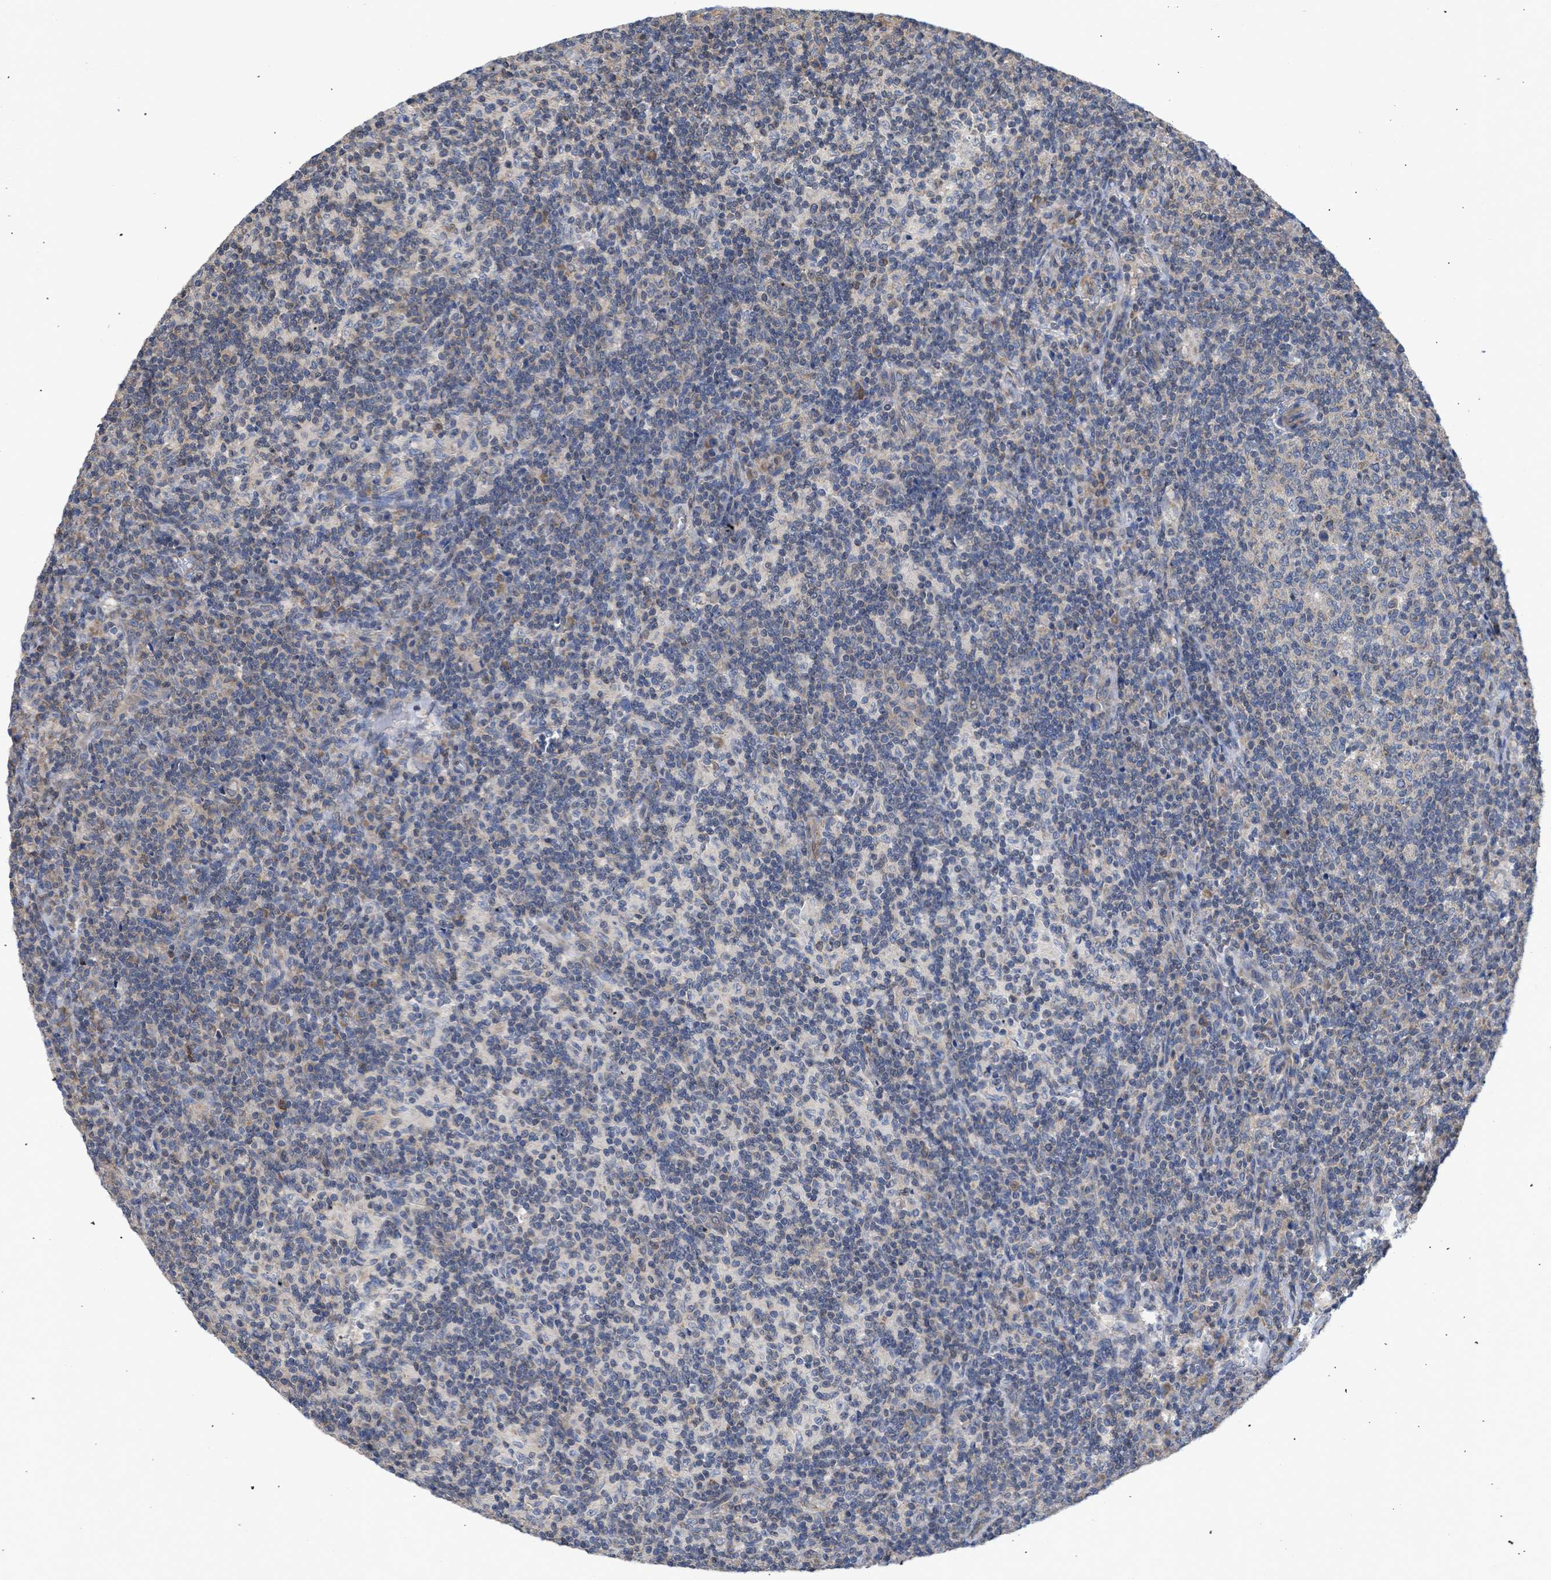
{"staining": {"intensity": "negative", "quantity": "none", "location": "none"}, "tissue": "lymph node", "cell_type": "Germinal center cells", "image_type": "normal", "snomed": [{"axis": "morphology", "description": "Normal tissue, NOS"}, {"axis": "morphology", "description": "Inflammation, NOS"}, {"axis": "topography", "description": "Lymph node"}], "caption": "Germinal center cells are negative for protein expression in benign human lymph node. (DAB immunohistochemistry with hematoxylin counter stain).", "gene": "MAP2K3", "patient": {"sex": "male", "age": 55}}